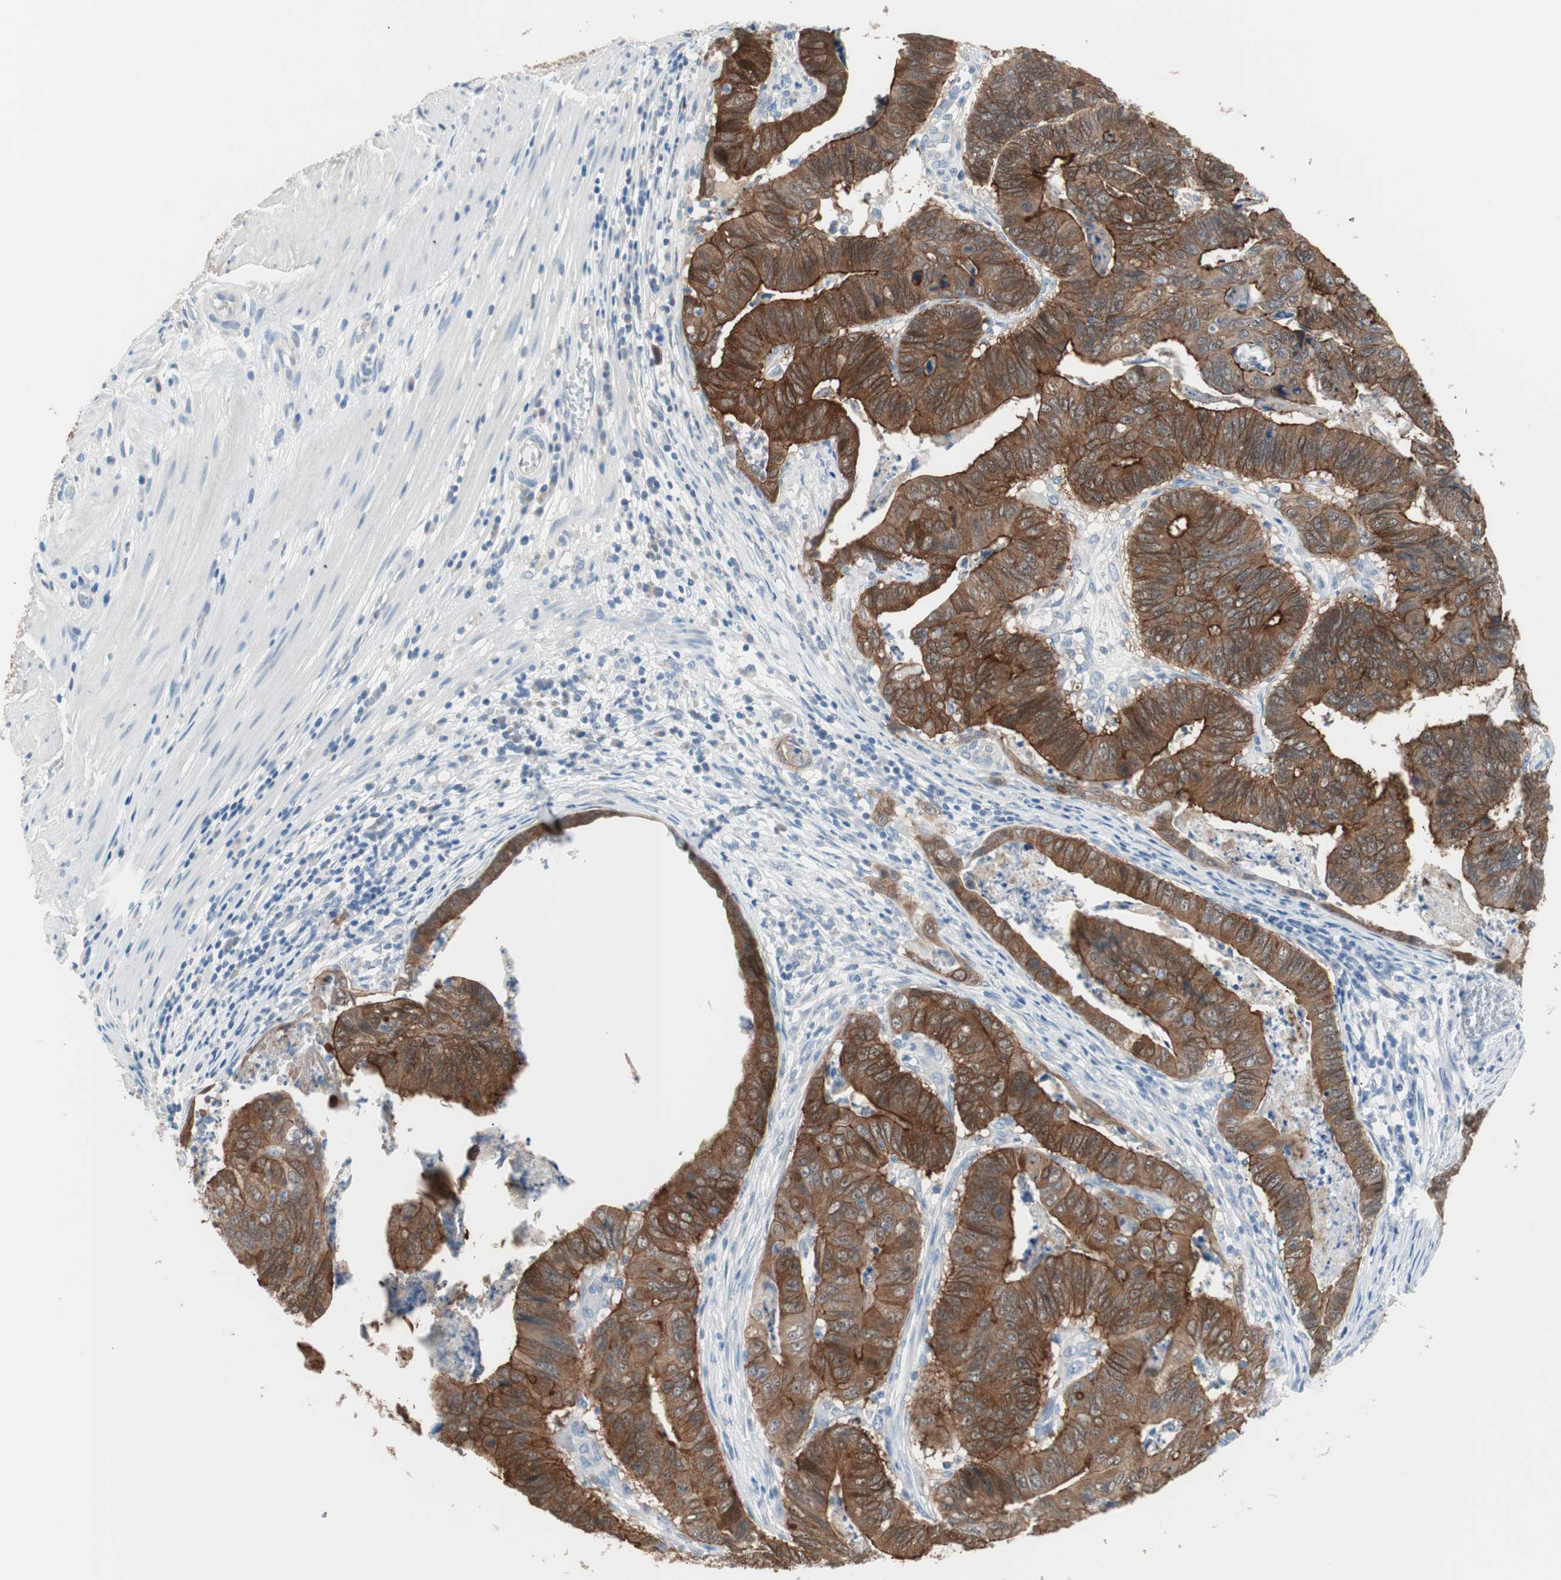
{"staining": {"intensity": "strong", "quantity": ">75%", "location": "cytoplasmic/membranous"}, "tissue": "stomach cancer", "cell_type": "Tumor cells", "image_type": "cancer", "snomed": [{"axis": "morphology", "description": "Adenocarcinoma, NOS"}, {"axis": "topography", "description": "Stomach, lower"}], "caption": "Protein expression analysis of stomach adenocarcinoma displays strong cytoplasmic/membranous expression in approximately >75% of tumor cells. The staining was performed using DAB (3,3'-diaminobenzidine) to visualize the protein expression in brown, while the nuclei were stained in blue with hematoxylin (Magnification: 20x).", "gene": "VIL1", "patient": {"sex": "male", "age": 77}}